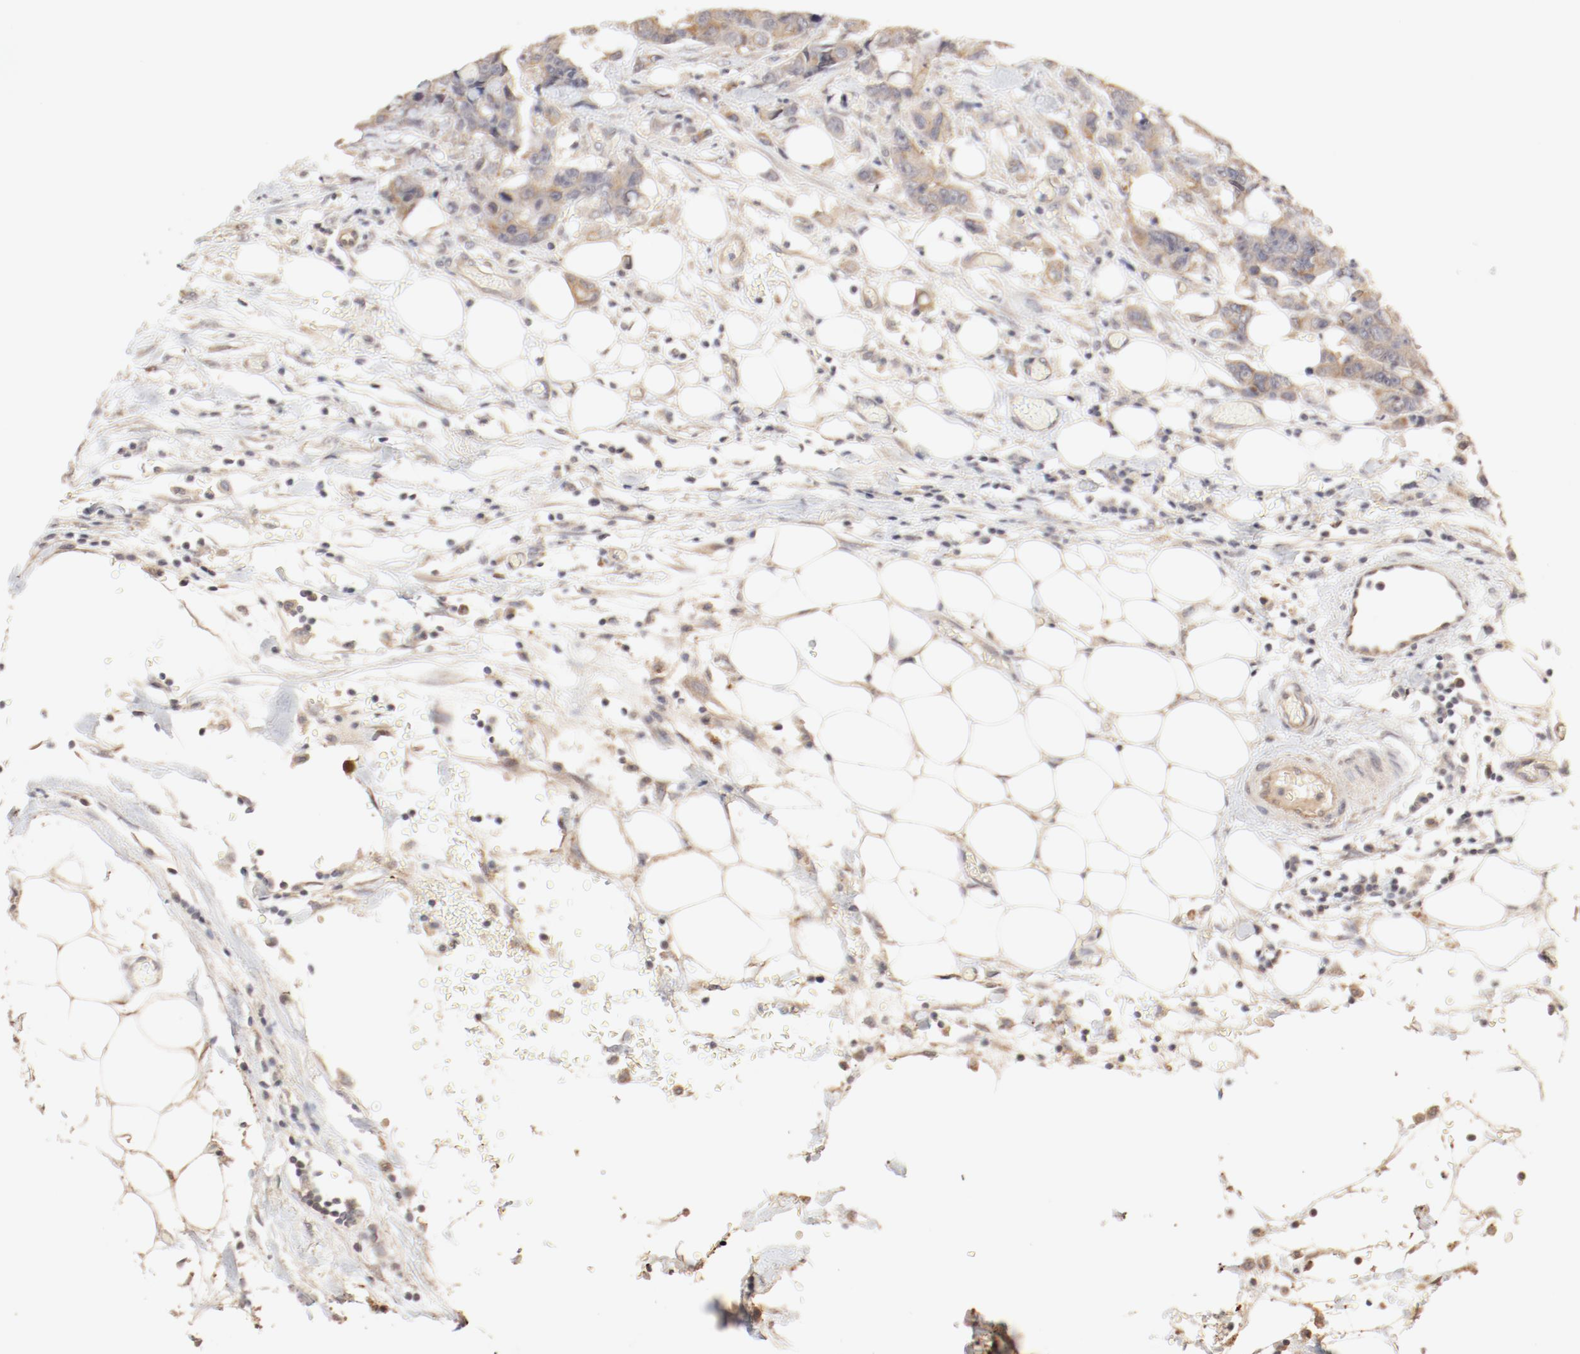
{"staining": {"intensity": "moderate", "quantity": ">75%", "location": "cytoplasmic/membranous"}, "tissue": "colorectal cancer", "cell_type": "Tumor cells", "image_type": "cancer", "snomed": [{"axis": "morphology", "description": "Adenocarcinoma, NOS"}, {"axis": "topography", "description": "Colon"}], "caption": "Brown immunohistochemical staining in colorectal cancer reveals moderate cytoplasmic/membranous expression in about >75% of tumor cells. (Brightfield microscopy of DAB IHC at high magnification).", "gene": "IL3RA", "patient": {"sex": "female", "age": 86}}